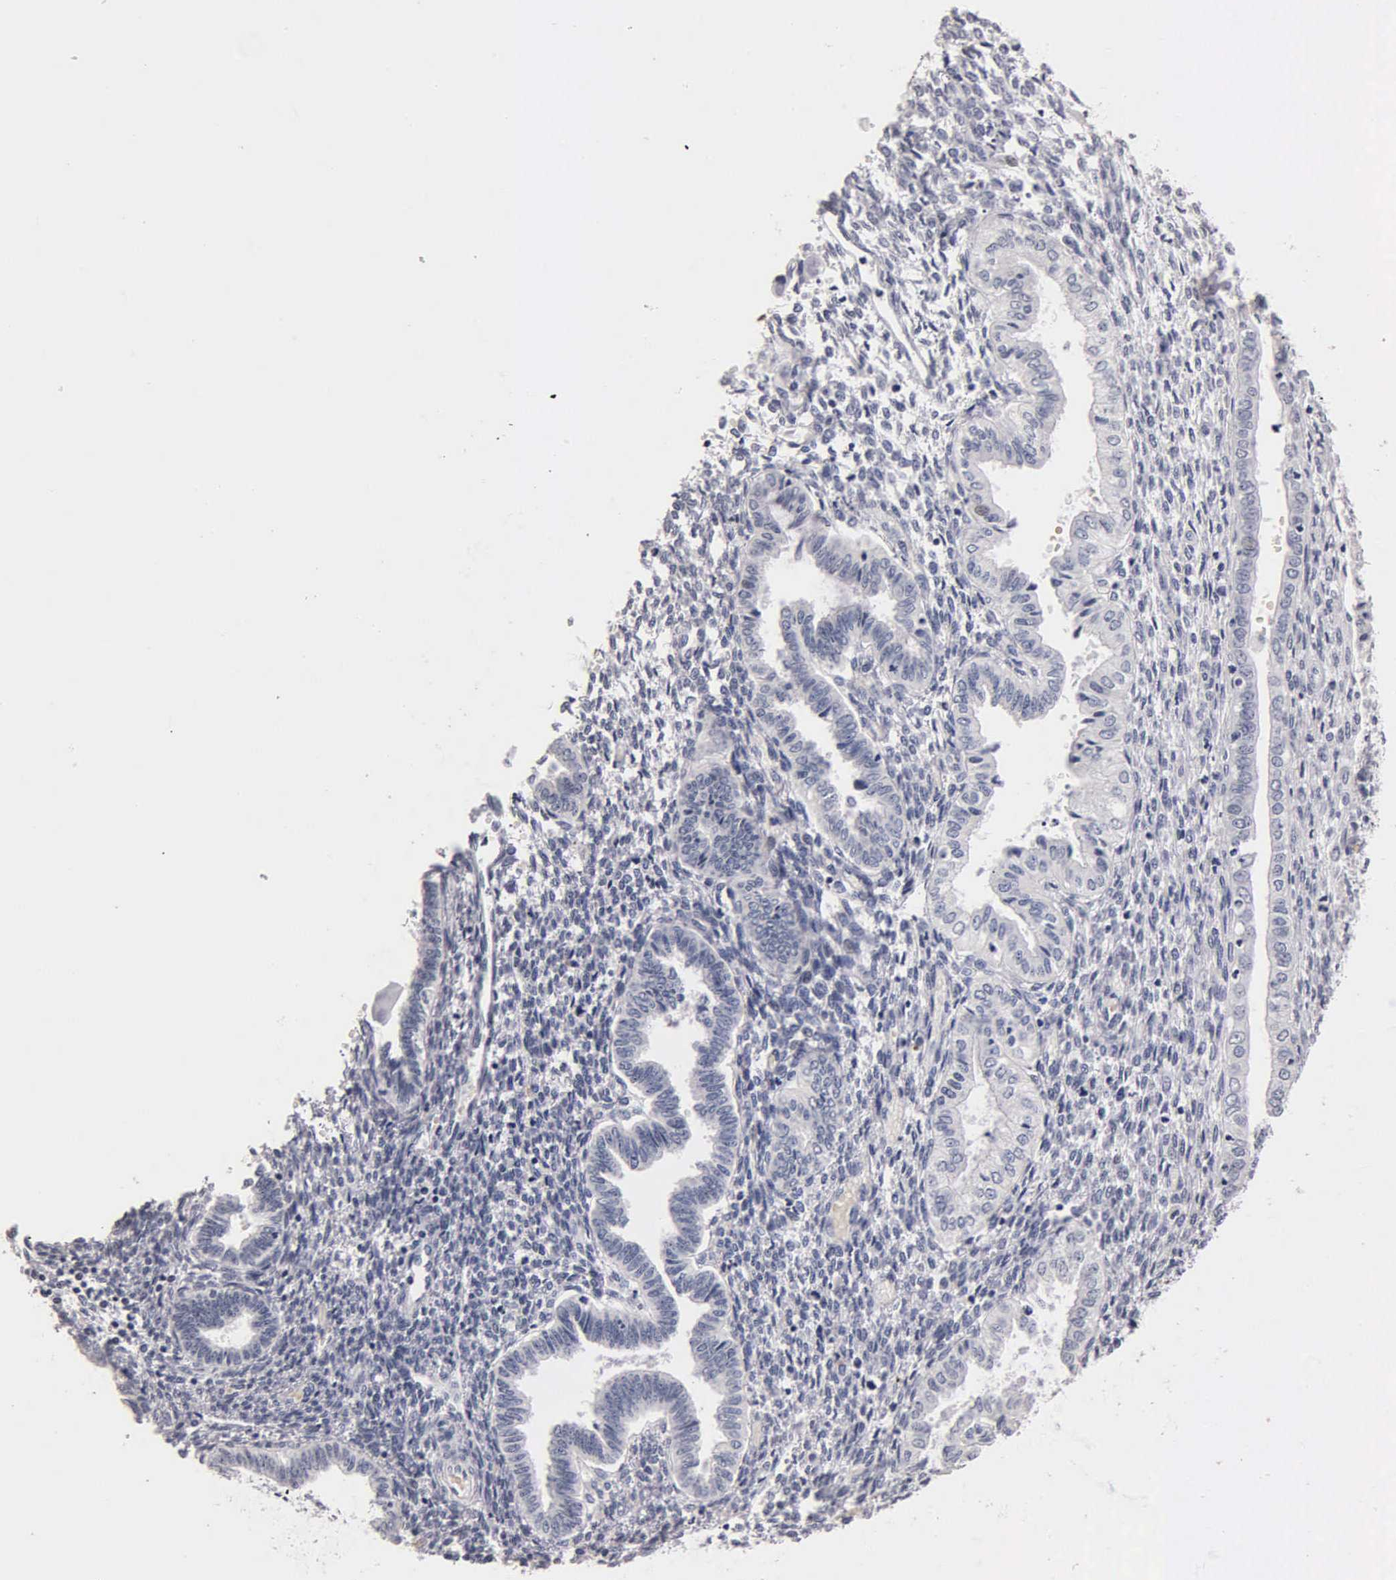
{"staining": {"intensity": "negative", "quantity": "none", "location": "none"}, "tissue": "endometrium", "cell_type": "Cells in endometrial stroma", "image_type": "normal", "snomed": [{"axis": "morphology", "description": "Normal tissue, NOS"}, {"axis": "topography", "description": "Endometrium"}], "caption": "Protein analysis of unremarkable endometrium shows no significant expression in cells in endometrial stroma. (Immunohistochemistry (ihc), brightfield microscopy, high magnification).", "gene": "SST", "patient": {"sex": "female", "age": 36}}